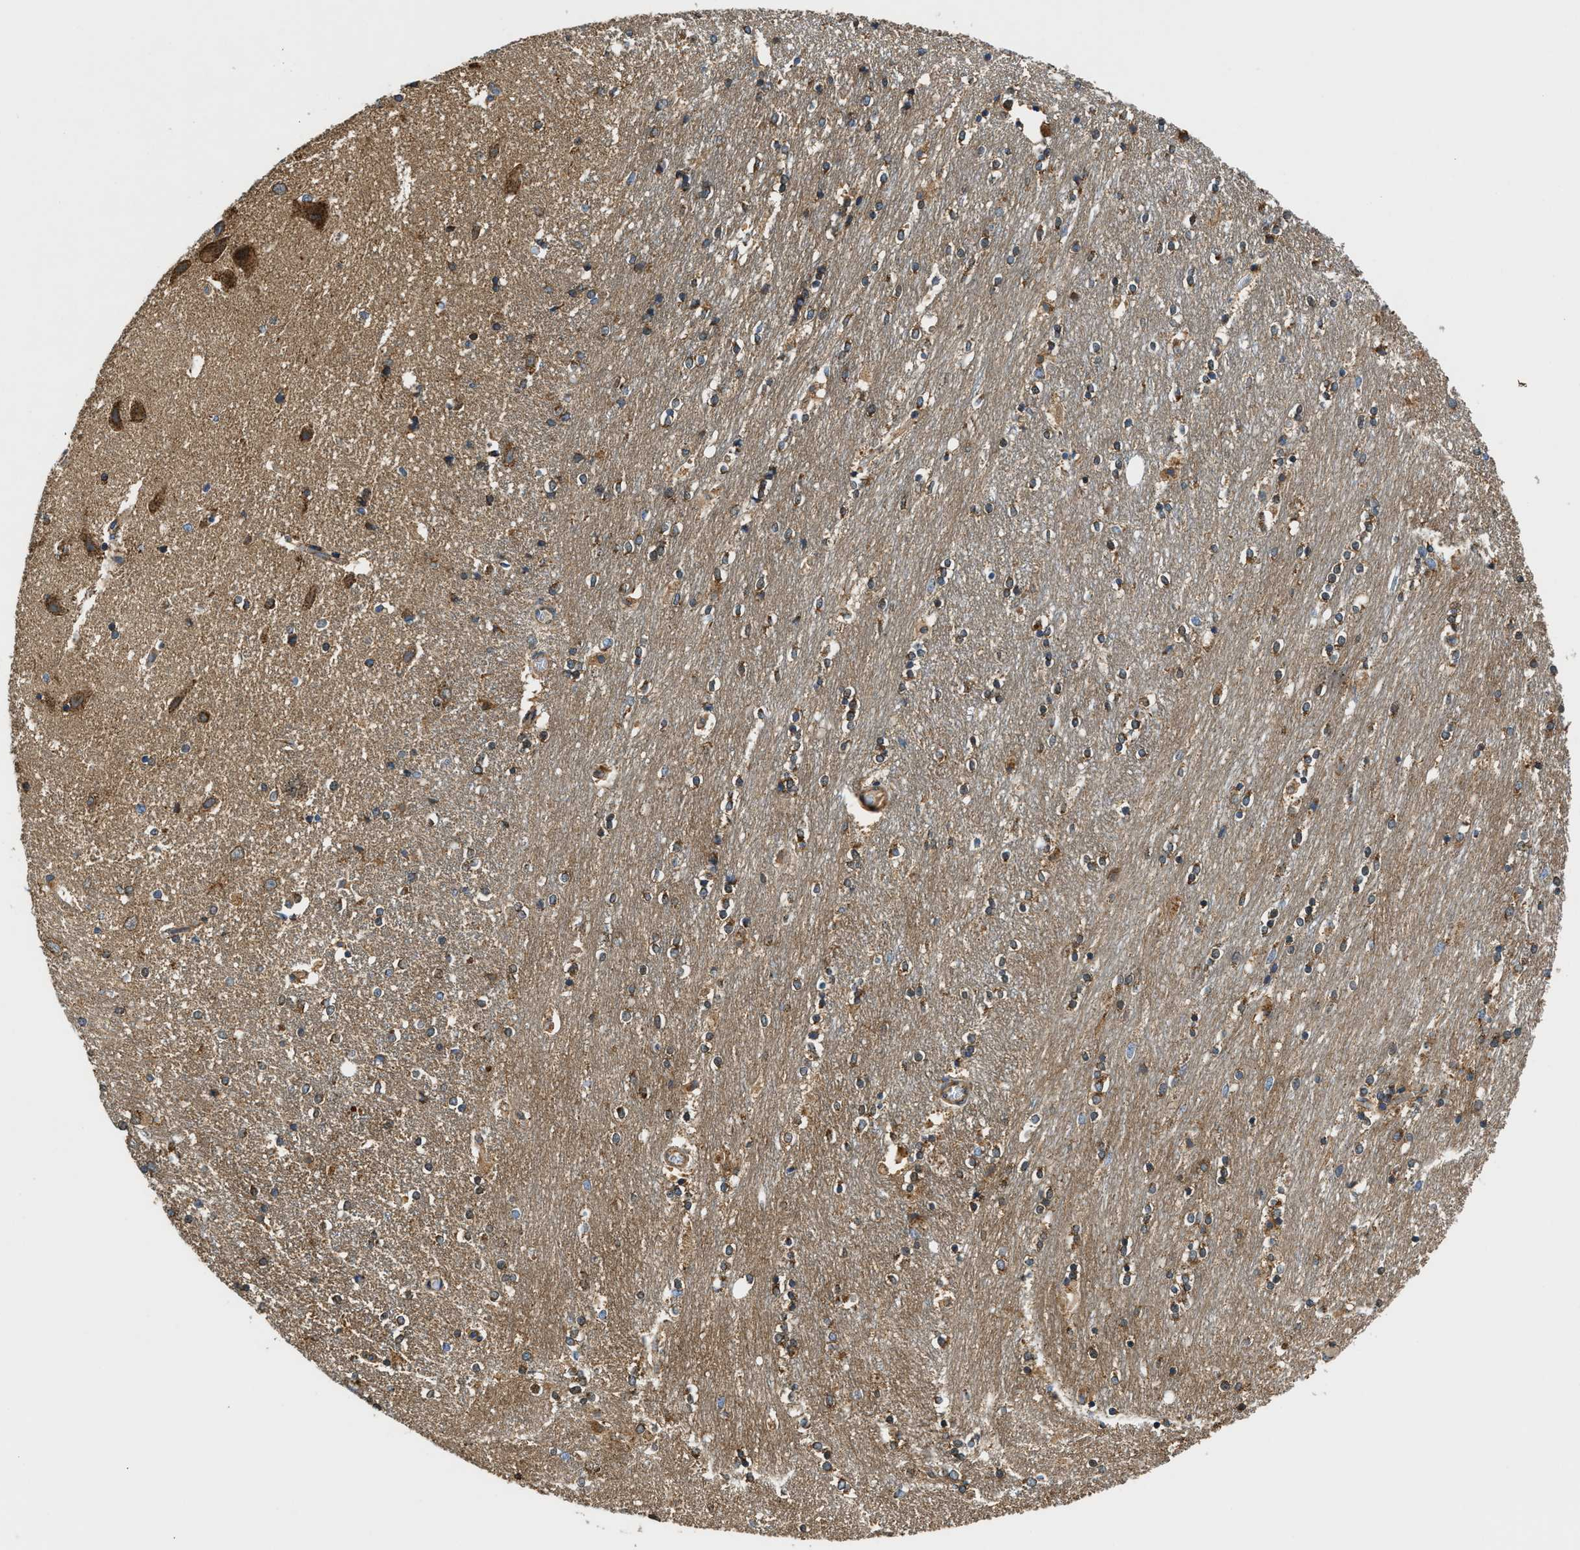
{"staining": {"intensity": "strong", "quantity": "25%-75%", "location": "cytoplasmic/membranous"}, "tissue": "caudate", "cell_type": "Glial cells", "image_type": "normal", "snomed": [{"axis": "morphology", "description": "Normal tissue, NOS"}, {"axis": "topography", "description": "Lateral ventricle wall"}], "caption": "A brown stain labels strong cytoplasmic/membranous staining of a protein in glial cells of normal human caudate.", "gene": "STK33", "patient": {"sex": "female", "age": 54}}